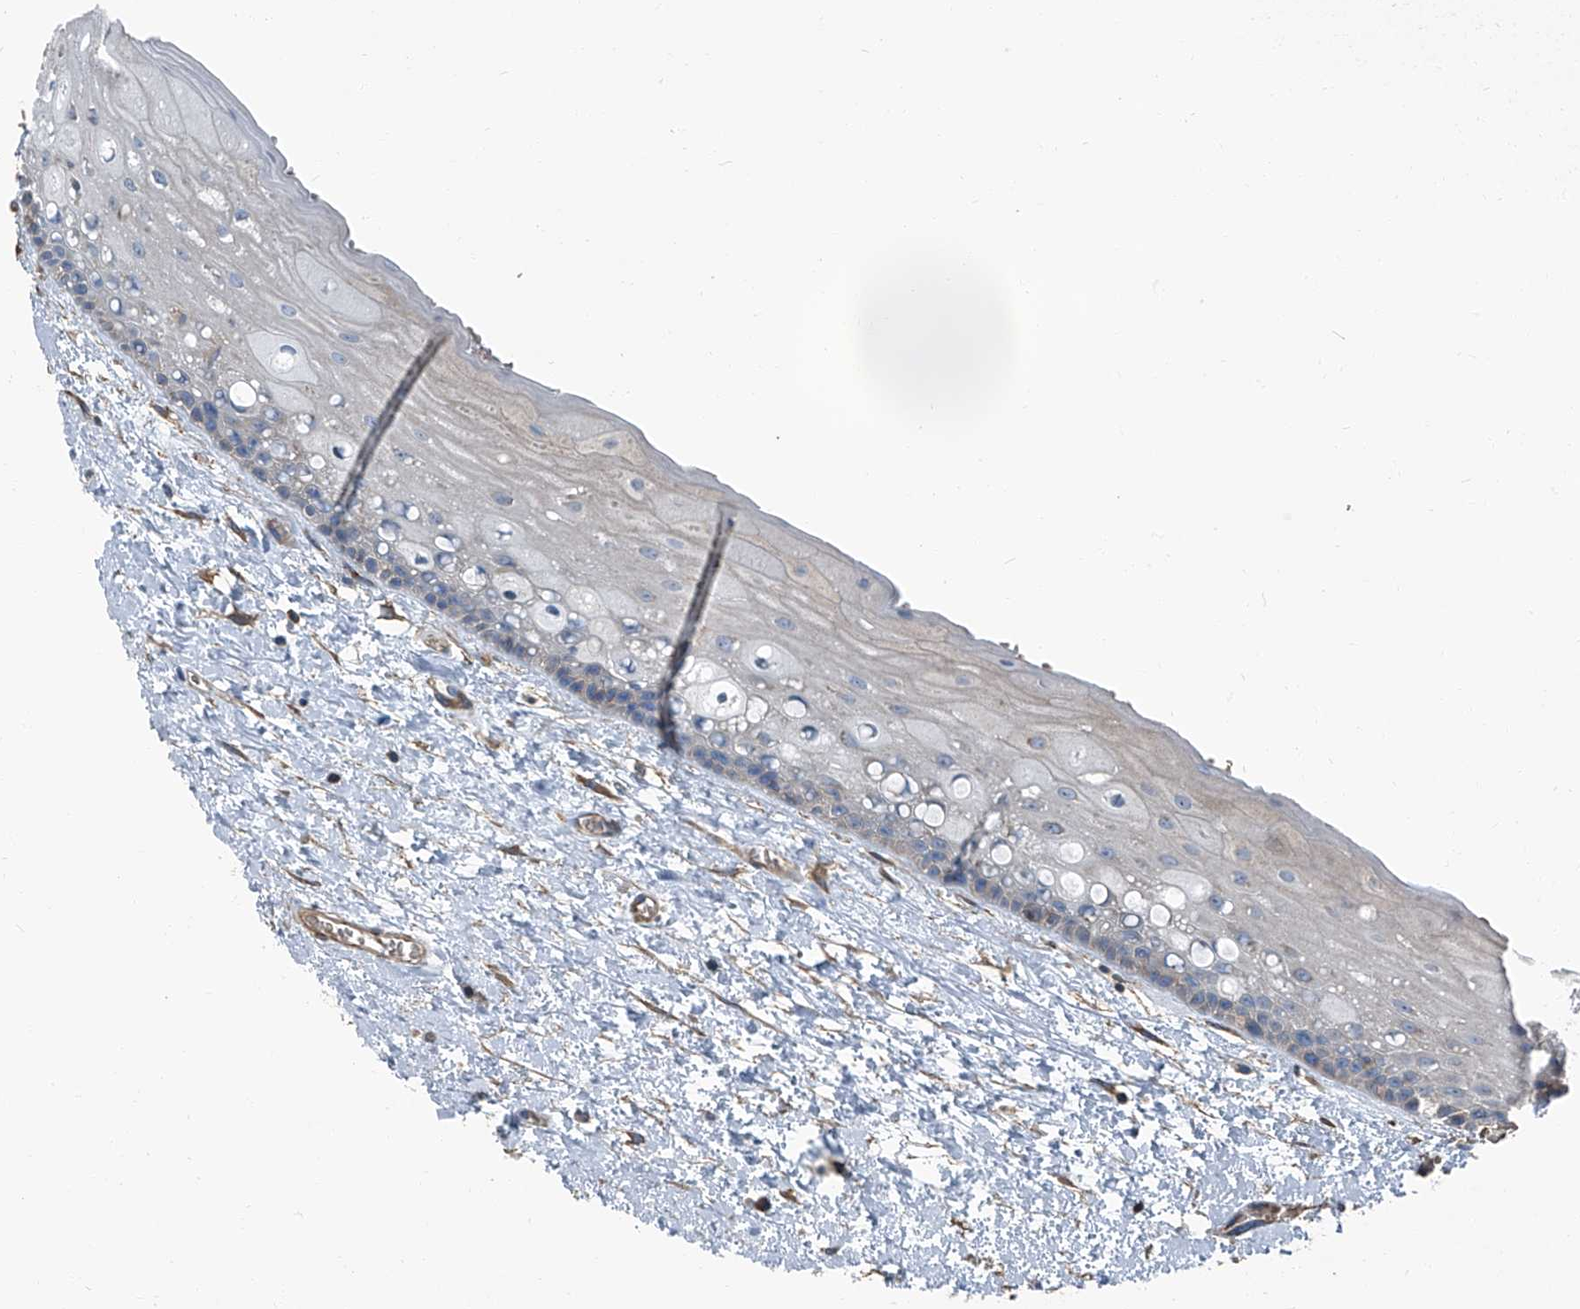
{"staining": {"intensity": "weak", "quantity": "25%-75%", "location": "cytoplasmic/membranous"}, "tissue": "oral mucosa", "cell_type": "Squamous epithelial cells", "image_type": "normal", "snomed": [{"axis": "morphology", "description": "Normal tissue, NOS"}, {"axis": "topography", "description": "Oral tissue"}], "caption": "Oral mucosa stained with DAB (3,3'-diaminobenzidine) immunohistochemistry (IHC) demonstrates low levels of weak cytoplasmic/membranous positivity in about 25%-75% of squamous epithelial cells.", "gene": "SEPTIN7", "patient": {"sex": "female", "age": 76}}